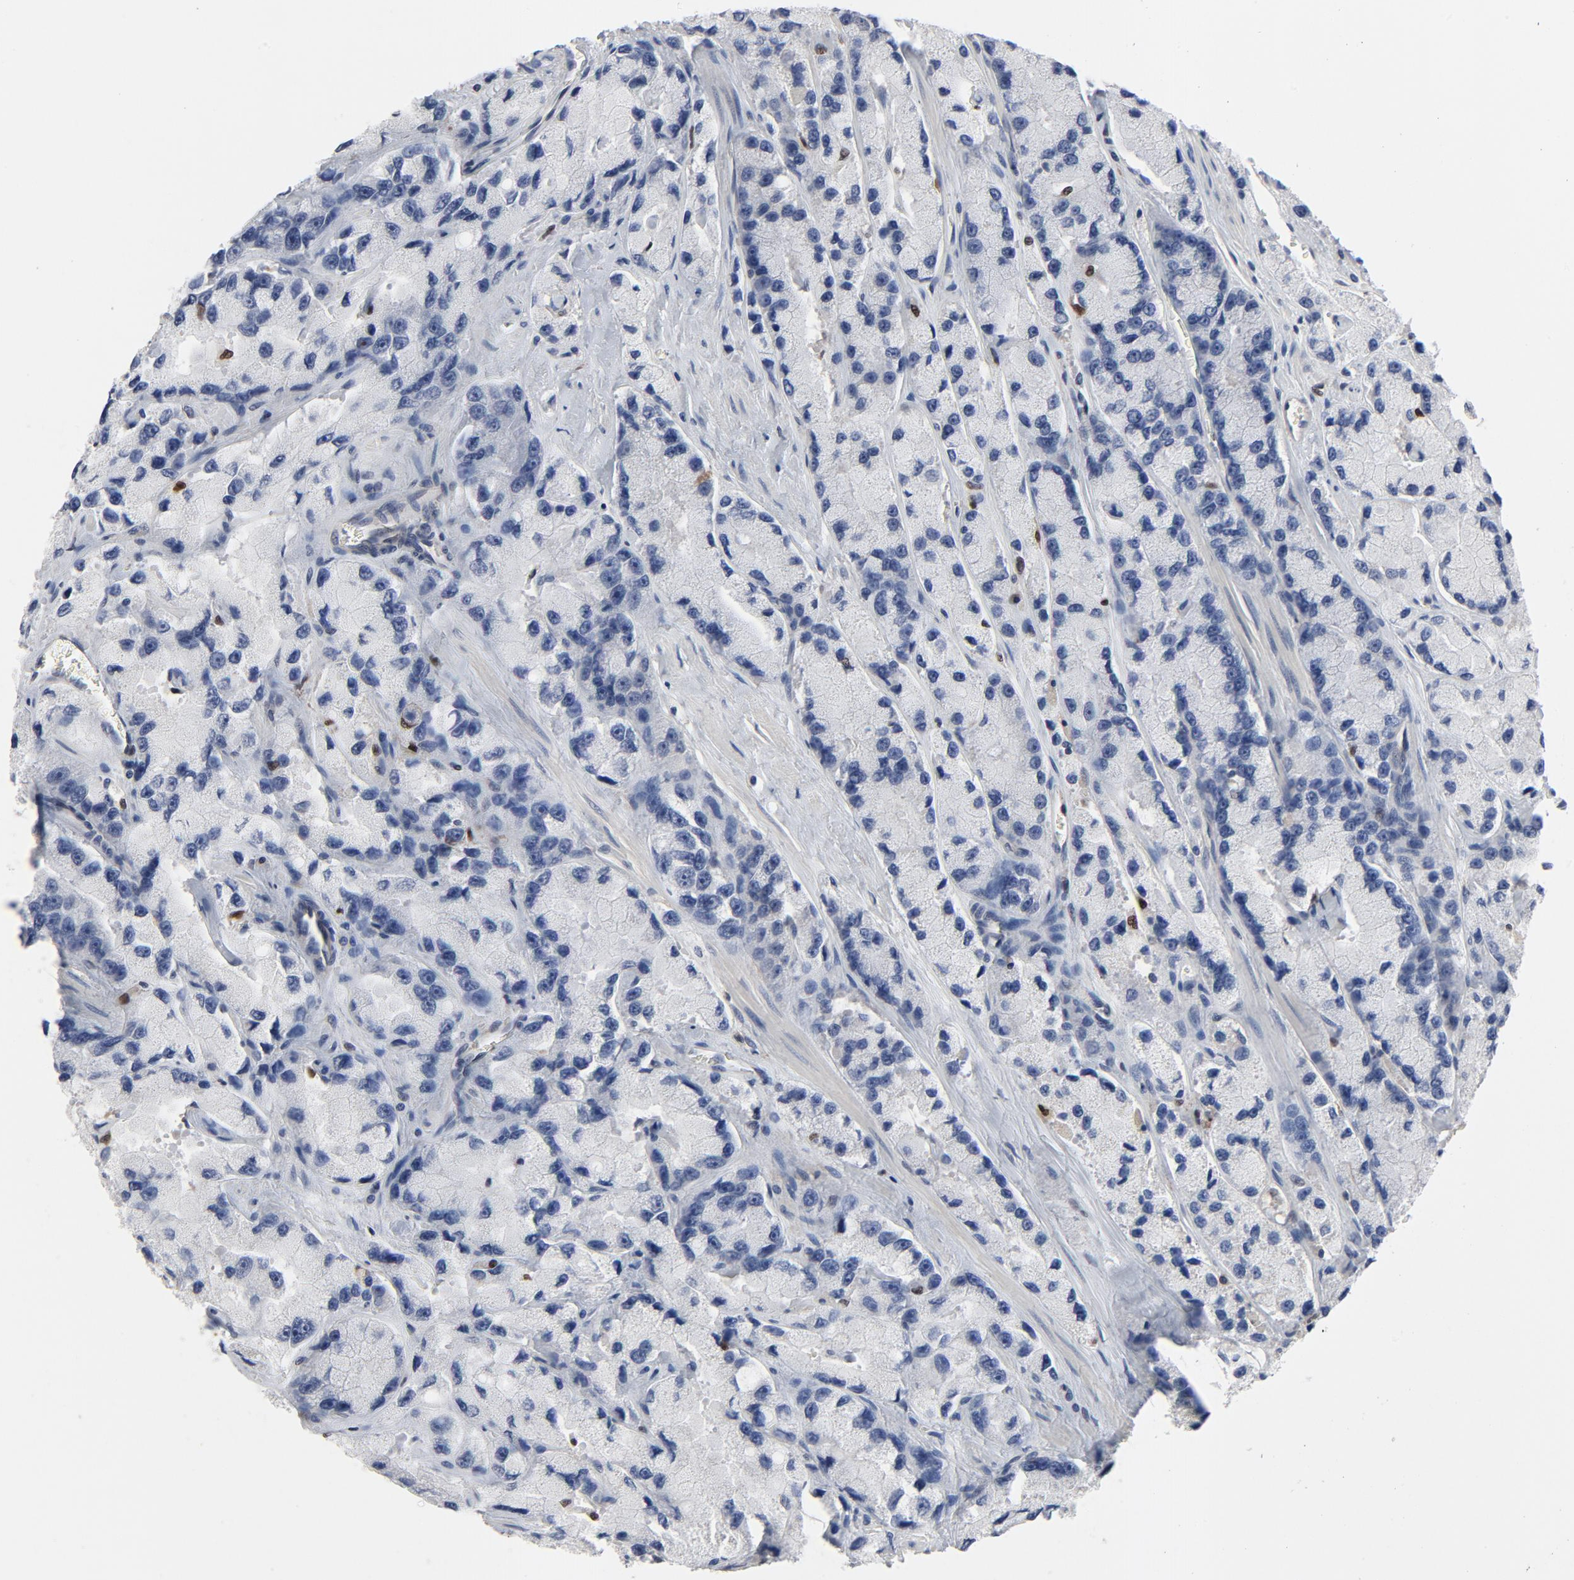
{"staining": {"intensity": "negative", "quantity": "none", "location": "none"}, "tissue": "prostate cancer", "cell_type": "Tumor cells", "image_type": "cancer", "snomed": [{"axis": "morphology", "description": "Adenocarcinoma, High grade"}, {"axis": "topography", "description": "Prostate"}], "caption": "DAB immunohistochemical staining of human prostate cancer exhibits no significant positivity in tumor cells.", "gene": "NFKB1", "patient": {"sex": "male", "age": 58}}